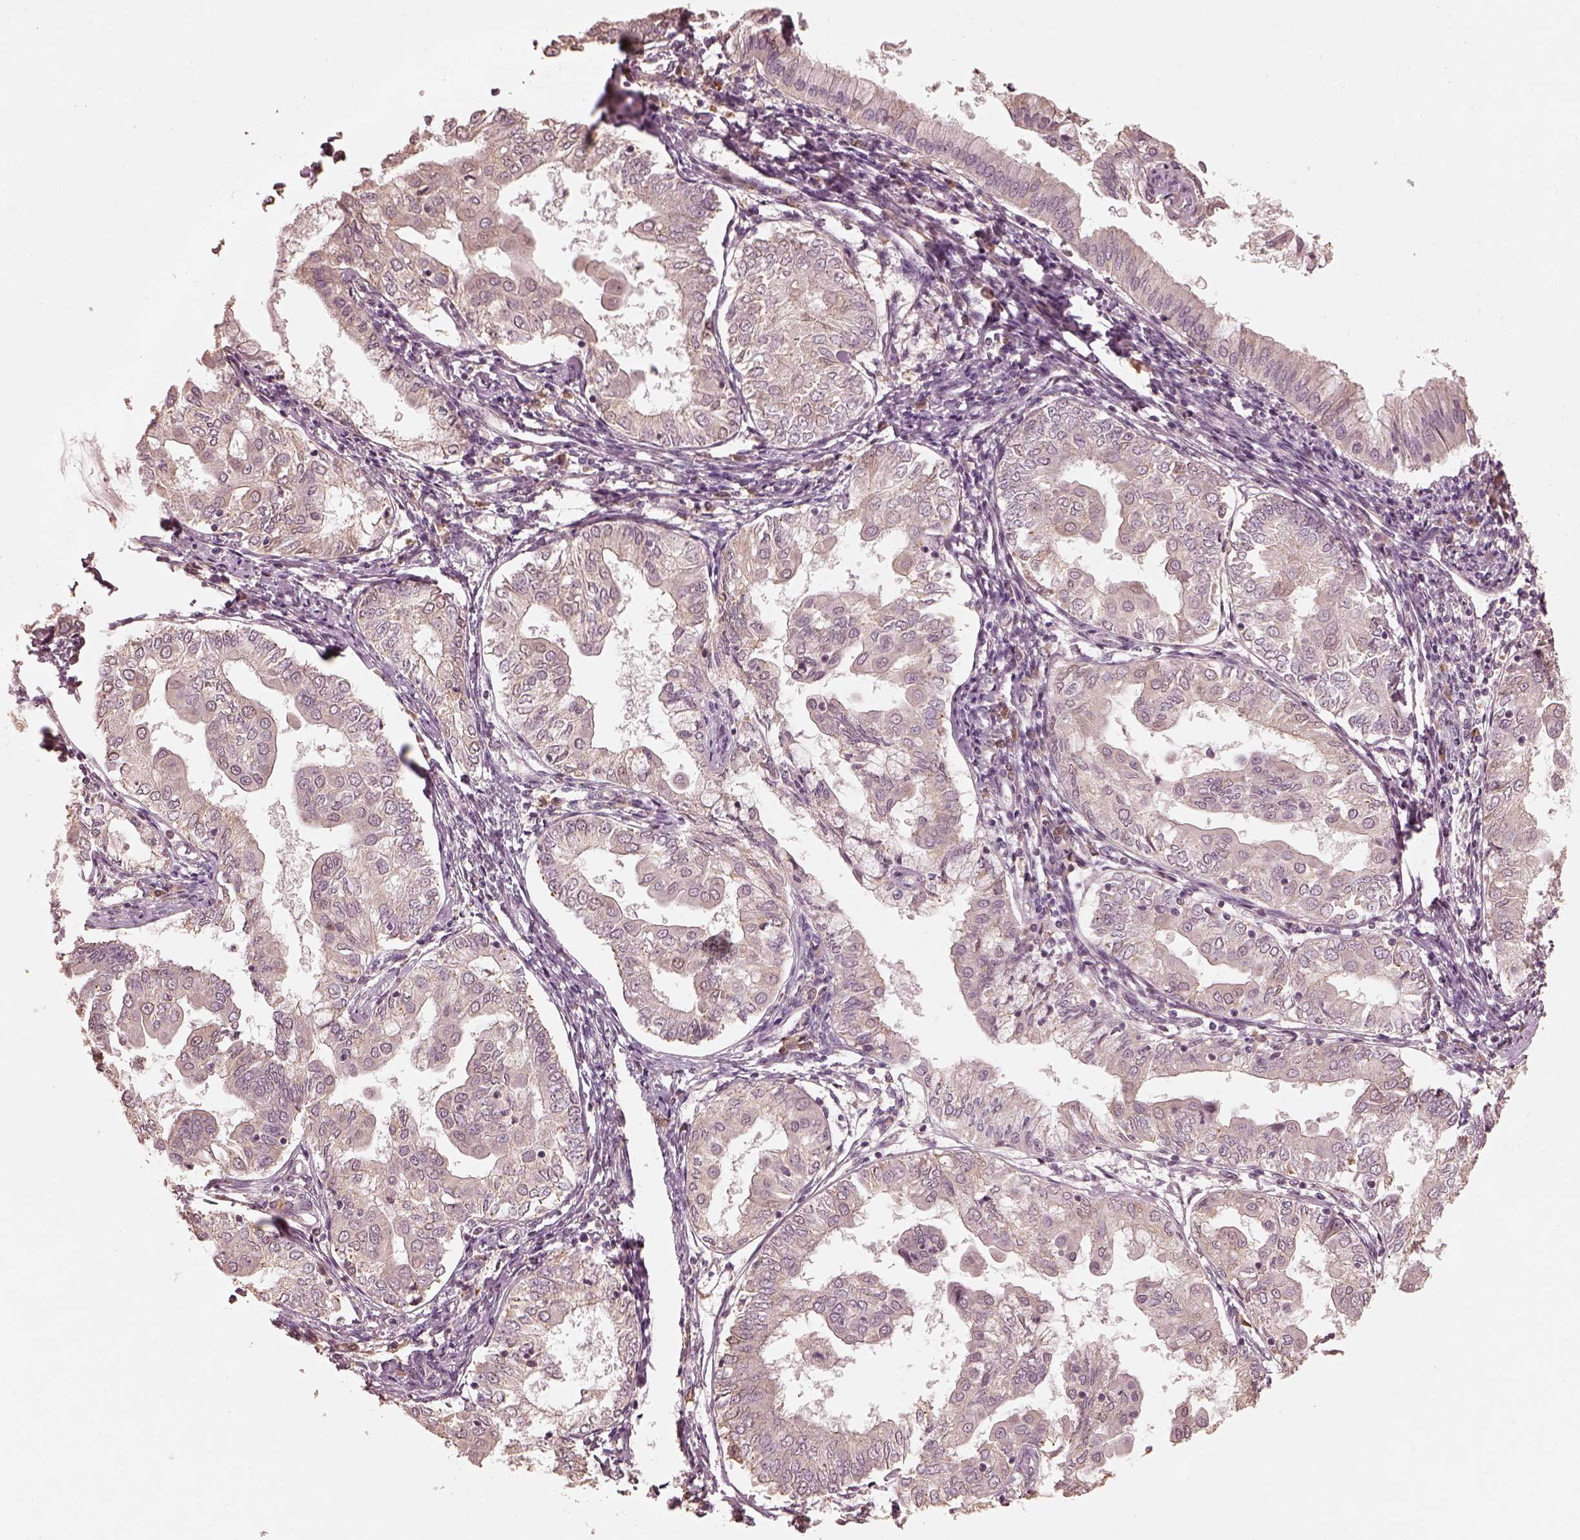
{"staining": {"intensity": "negative", "quantity": "none", "location": "none"}, "tissue": "endometrial cancer", "cell_type": "Tumor cells", "image_type": "cancer", "snomed": [{"axis": "morphology", "description": "Adenocarcinoma, NOS"}, {"axis": "topography", "description": "Endometrium"}], "caption": "The photomicrograph displays no significant staining in tumor cells of endometrial cancer (adenocarcinoma).", "gene": "CALR3", "patient": {"sex": "female", "age": 68}}